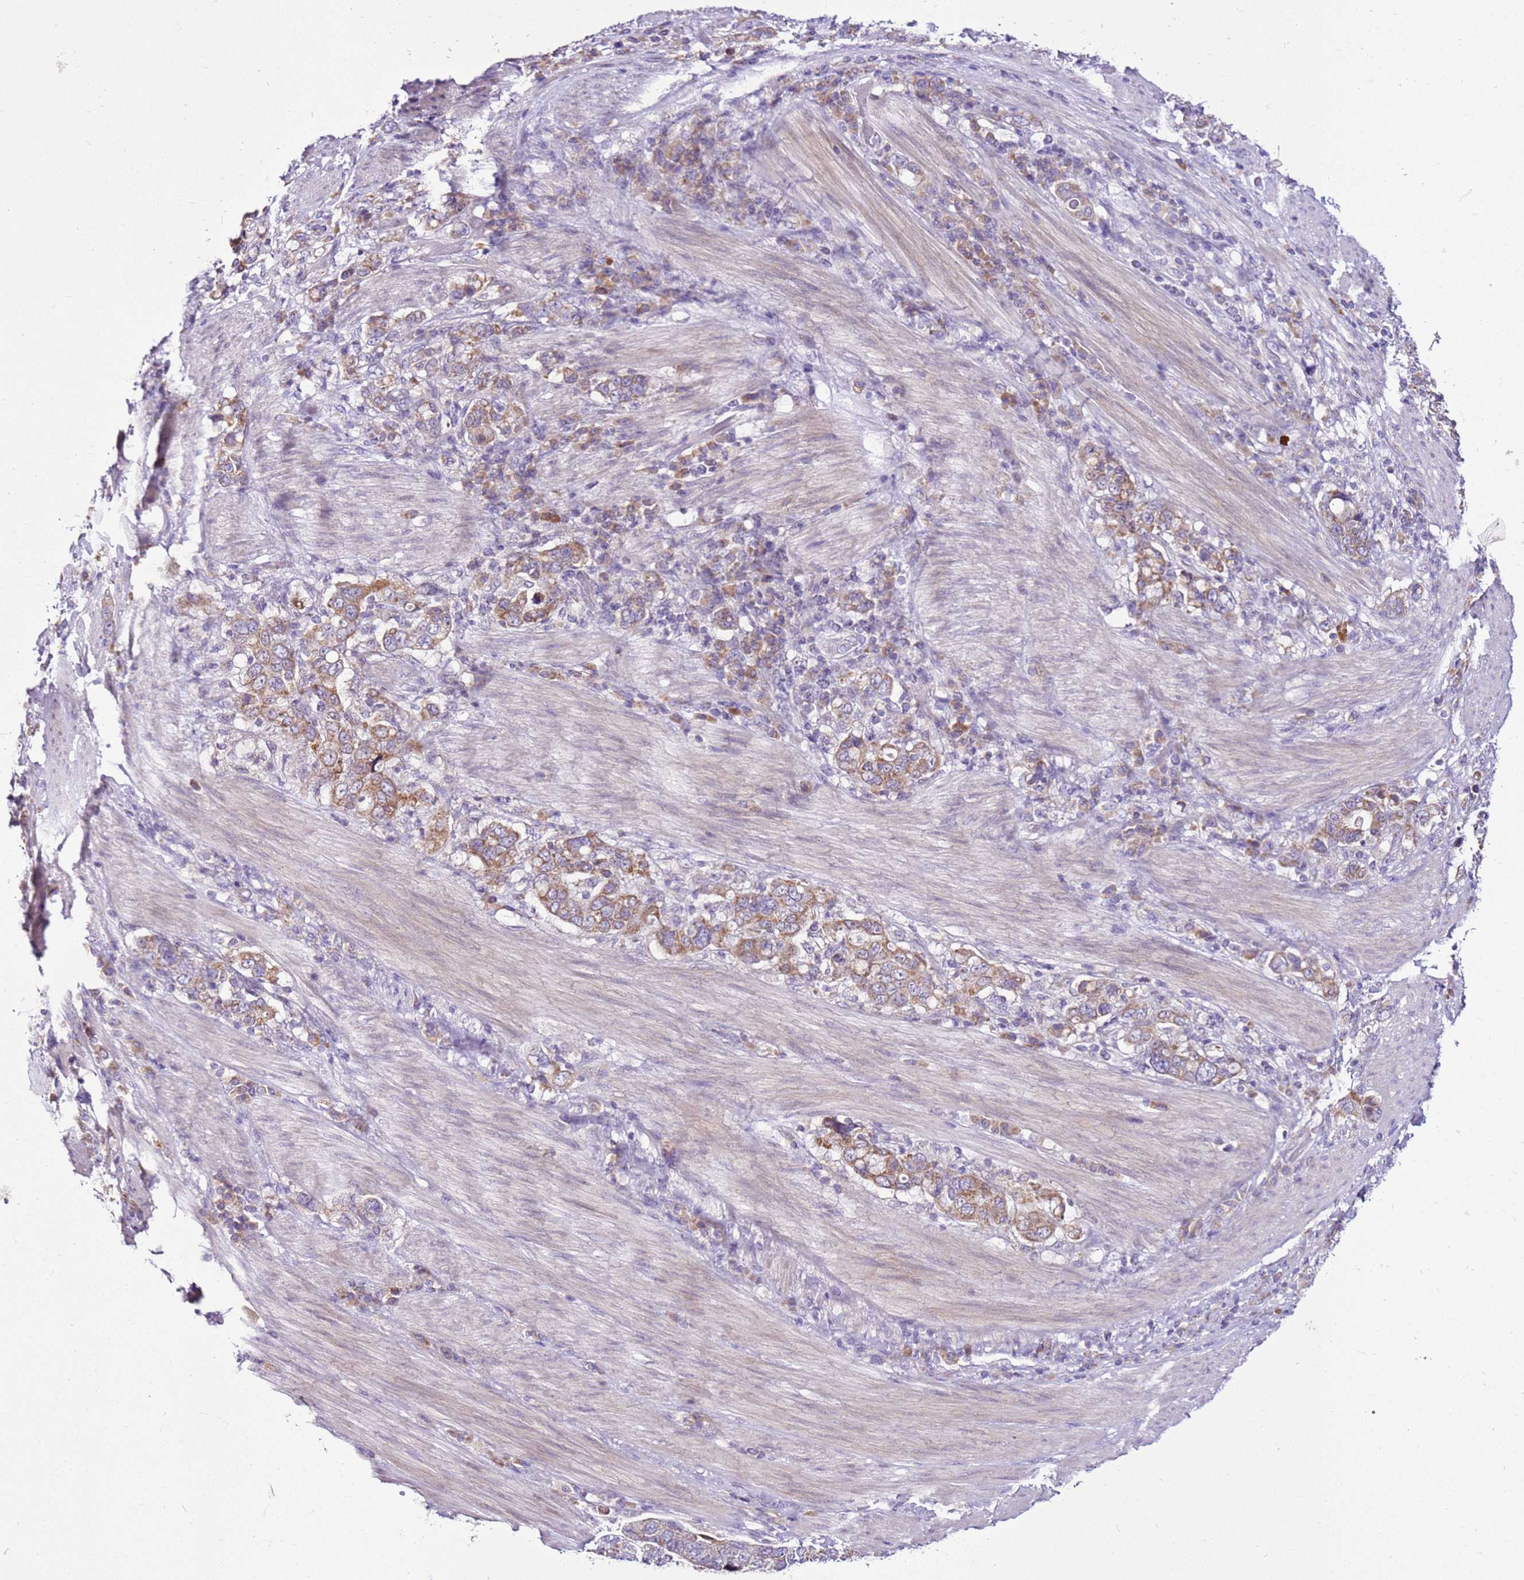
{"staining": {"intensity": "moderate", "quantity": ">75%", "location": "cytoplasmic/membranous"}, "tissue": "stomach cancer", "cell_type": "Tumor cells", "image_type": "cancer", "snomed": [{"axis": "morphology", "description": "Adenocarcinoma, NOS"}, {"axis": "topography", "description": "Stomach, upper"}, {"axis": "topography", "description": "Stomach"}], "caption": "Immunohistochemical staining of stomach cancer (adenocarcinoma) displays medium levels of moderate cytoplasmic/membranous protein expression in about >75% of tumor cells. (Brightfield microscopy of DAB IHC at high magnification).", "gene": "MRPL36", "patient": {"sex": "male", "age": 62}}